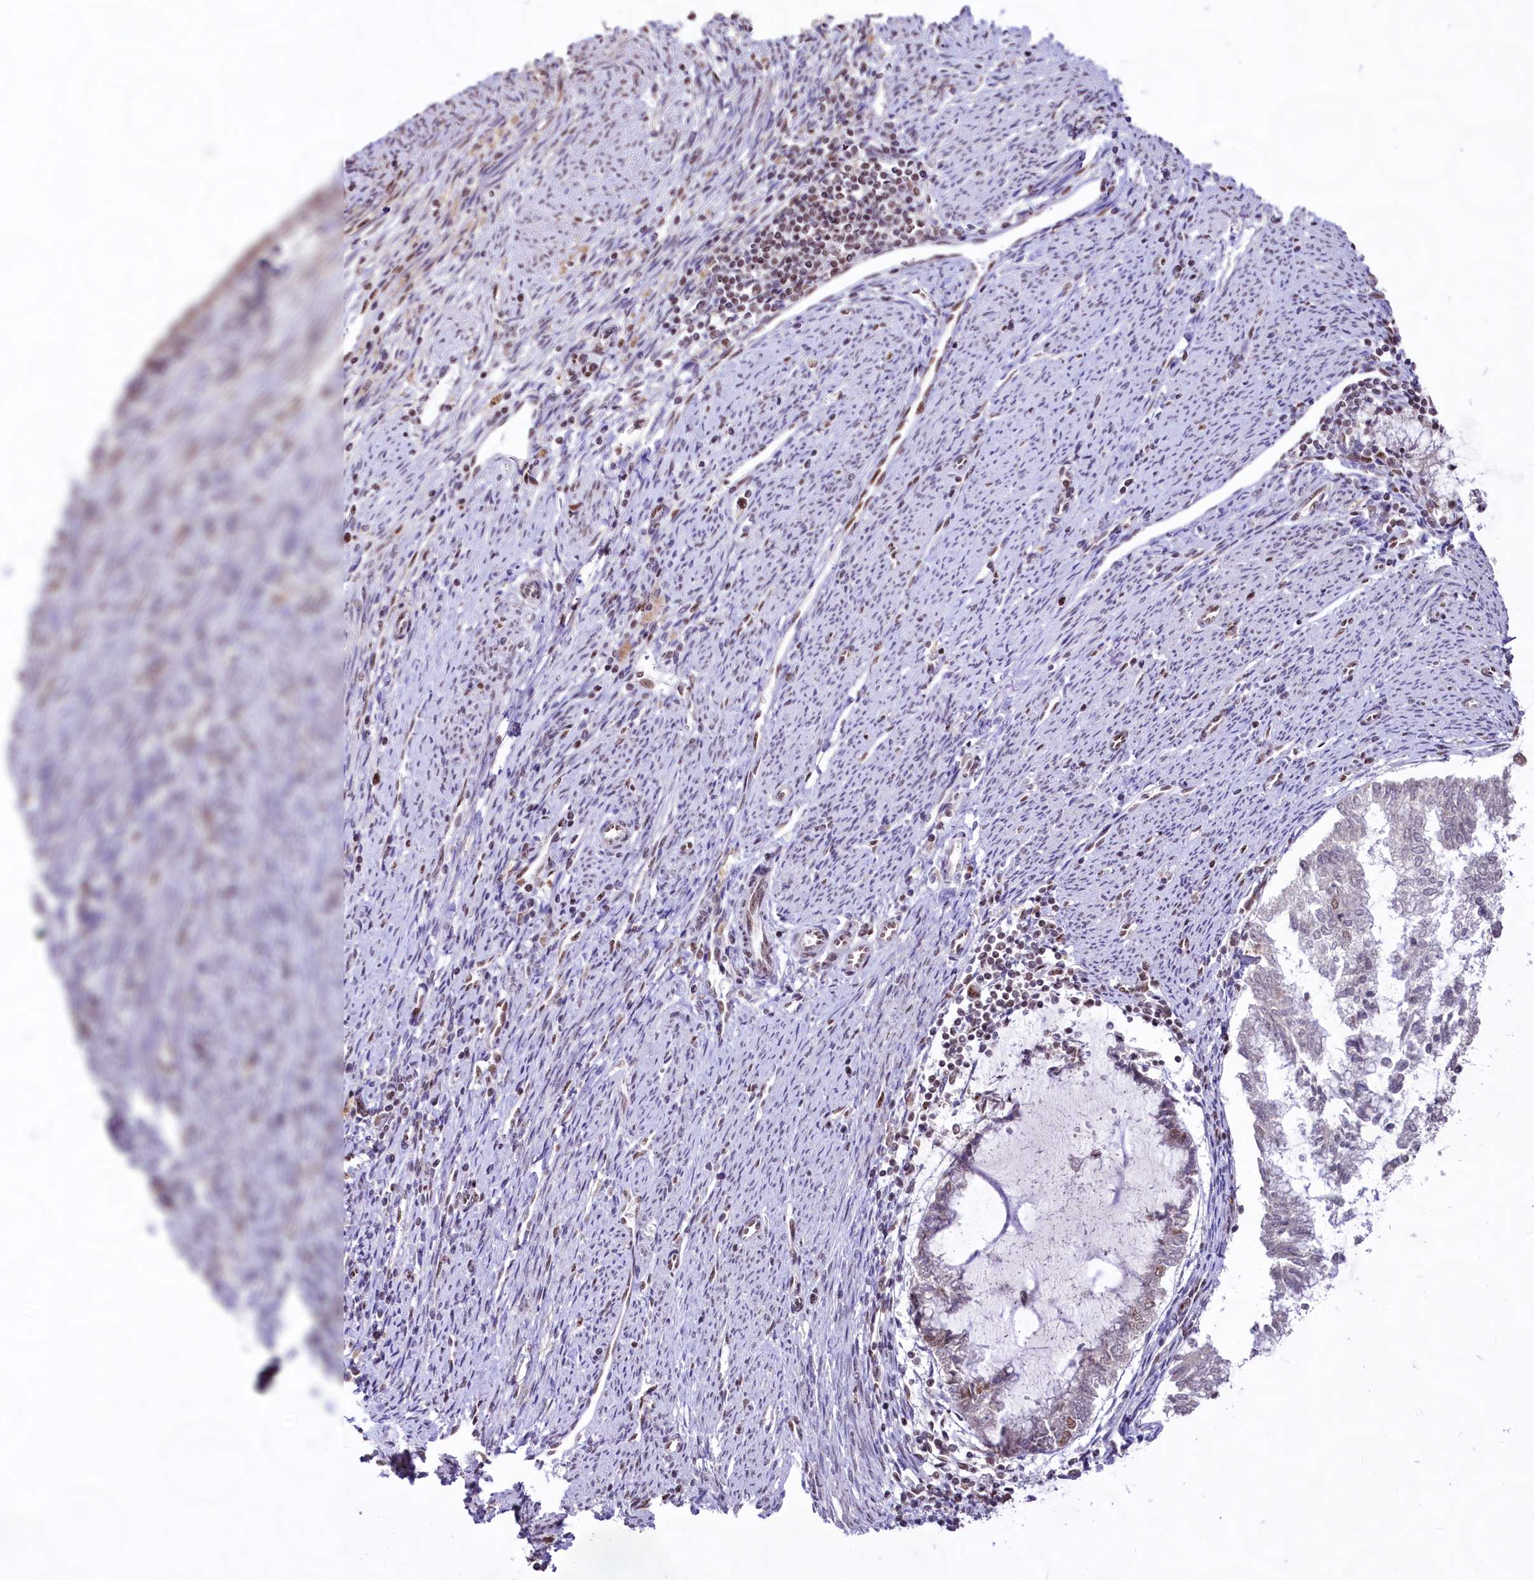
{"staining": {"intensity": "moderate", "quantity": "25%-75%", "location": "nuclear"}, "tissue": "endometrial cancer", "cell_type": "Tumor cells", "image_type": "cancer", "snomed": [{"axis": "morphology", "description": "Adenocarcinoma, NOS"}, {"axis": "topography", "description": "Endometrium"}], "caption": "Immunohistochemical staining of human adenocarcinoma (endometrial) reveals medium levels of moderate nuclear staining in about 25%-75% of tumor cells.", "gene": "HIRA", "patient": {"sex": "female", "age": 79}}